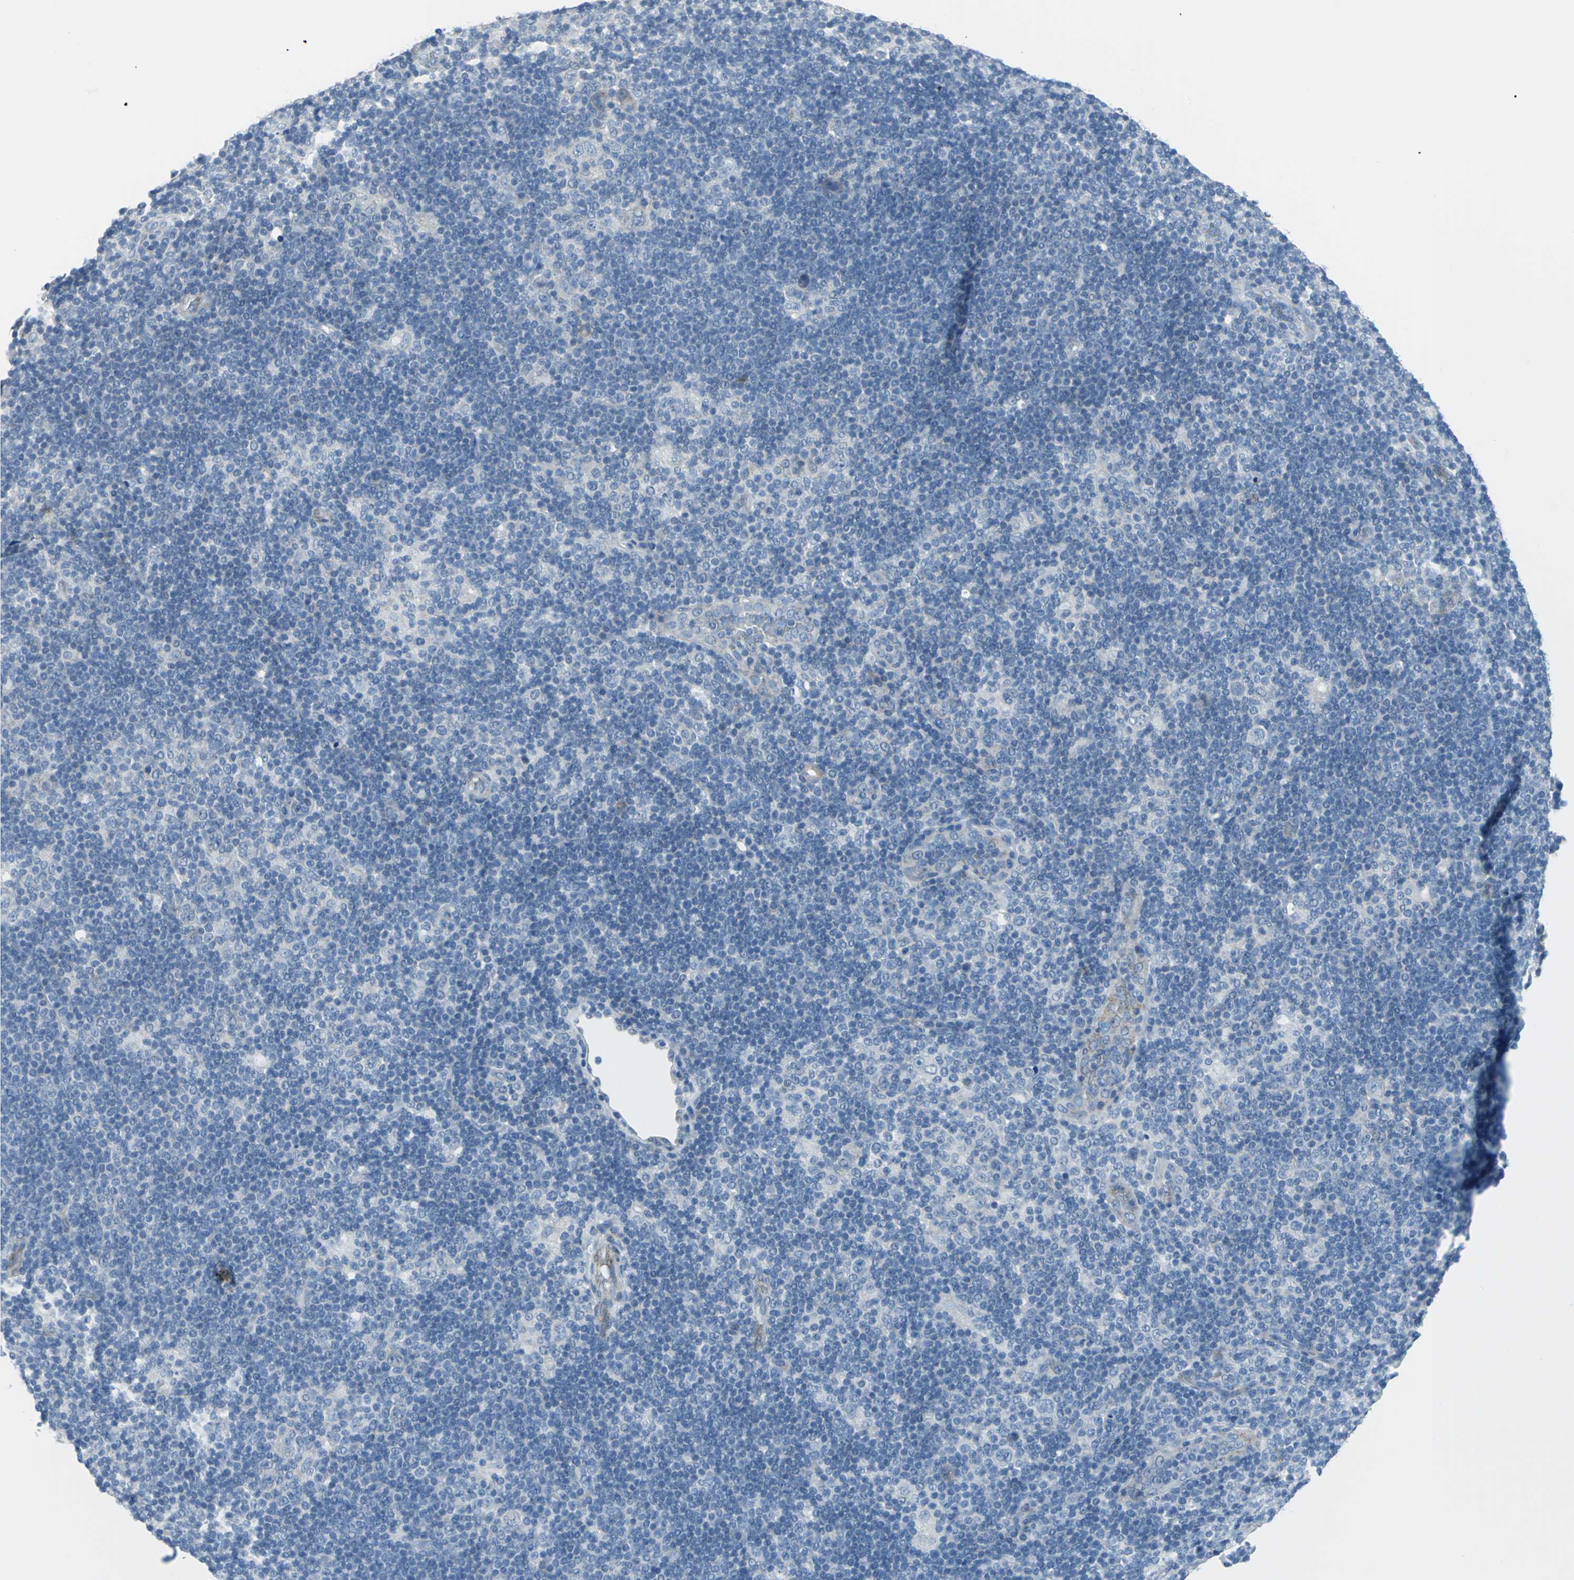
{"staining": {"intensity": "negative", "quantity": "none", "location": "none"}, "tissue": "lymphoma", "cell_type": "Tumor cells", "image_type": "cancer", "snomed": [{"axis": "morphology", "description": "Hodgkin's disease, NOS"}, {"axis": "topography", "description": "Lymph node"}], "caption": "Immunohistochemical staining of Hodgkin's disease displays no significant positivity in tumor cells.", "gene": "DNAI2", "patient": {"sex": "female", "age": 57}}